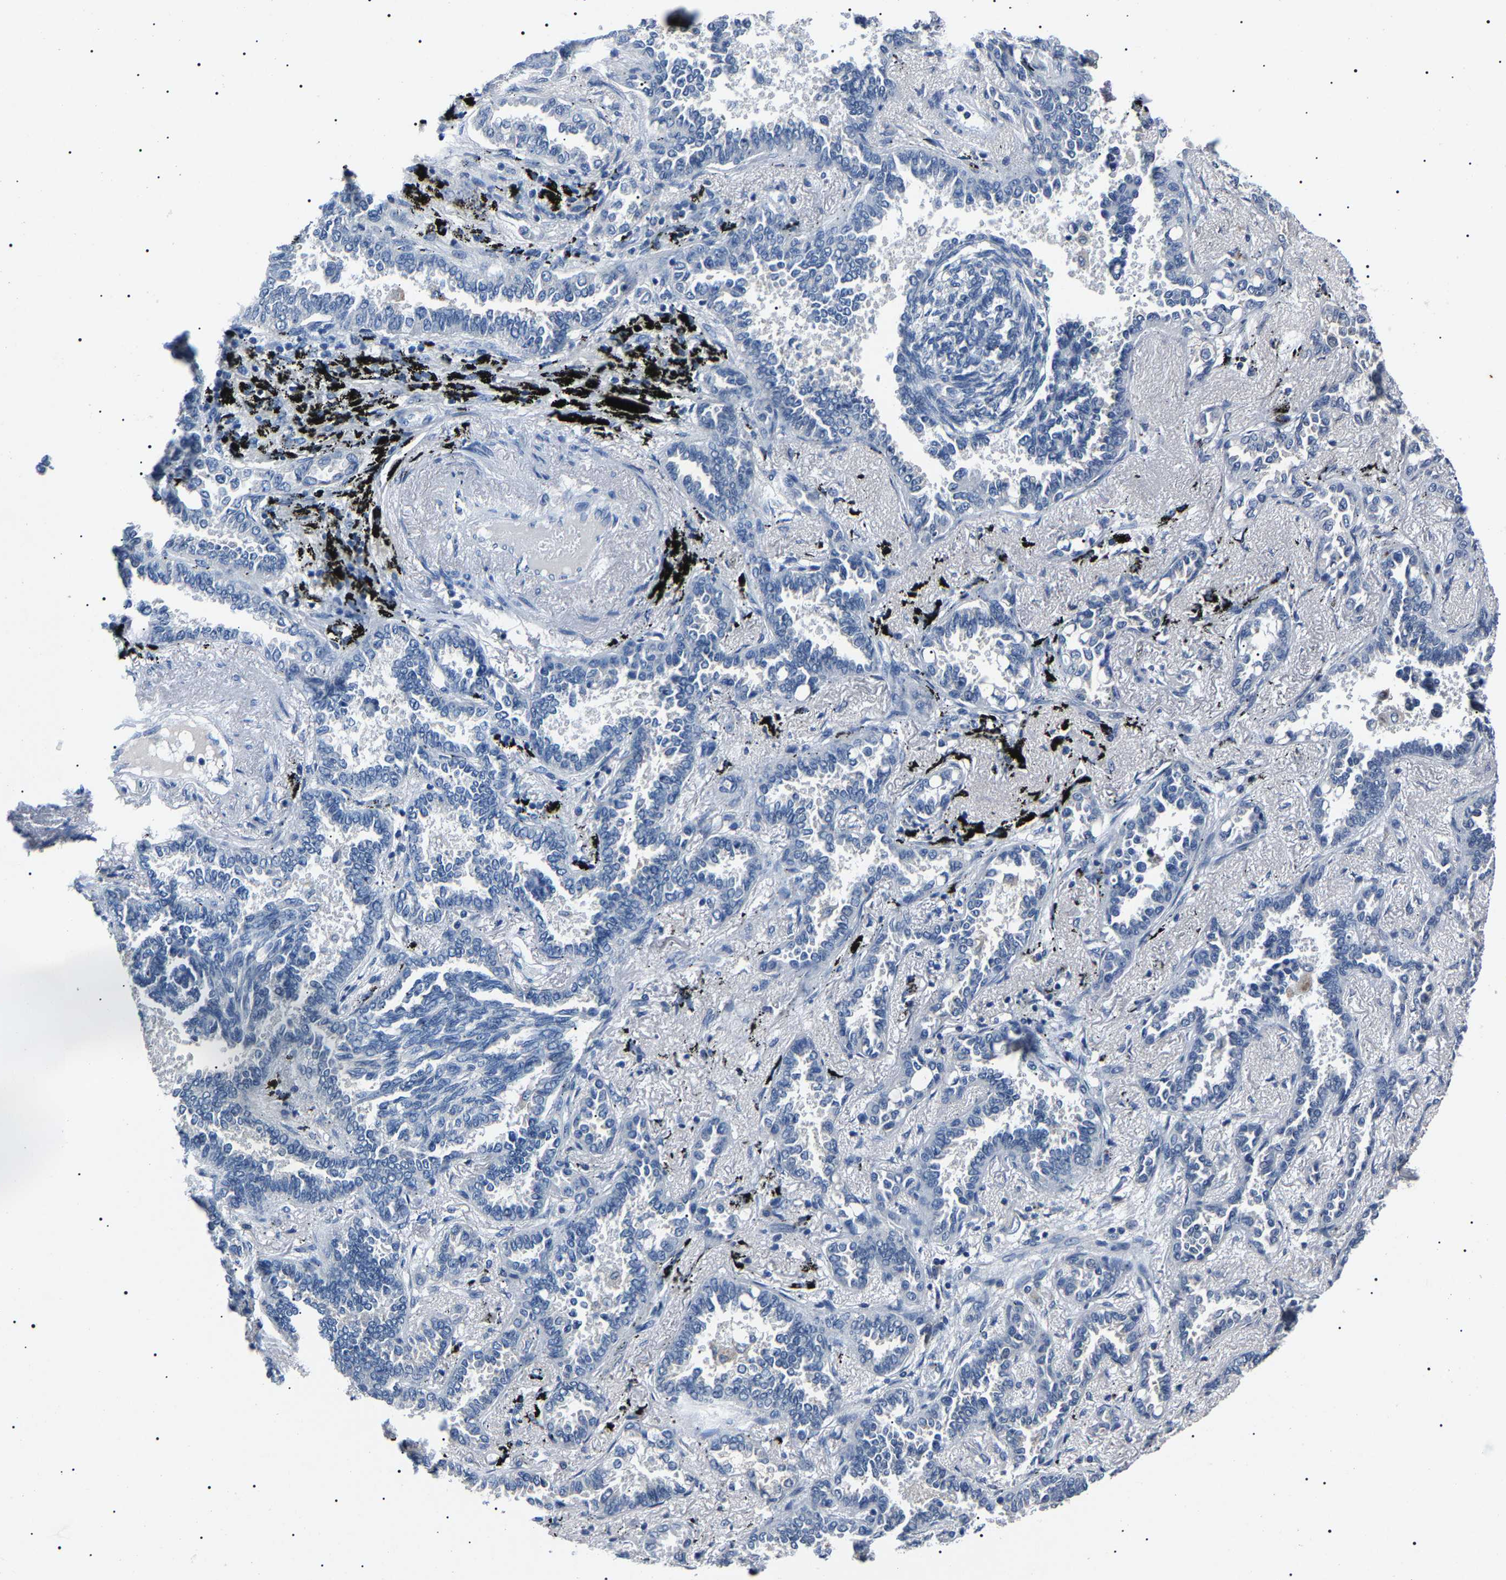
{"staining": {"intensity": "negative", "quantity": "none", "location": "none"}, "tissue": "lung cancer", "cell_type": "Tumor cells", "image_type": "cancer", "snomed": [{"axis": "morphology", "description": "Adenocarcinoma, NOS"}, {"axis": "topography", "description": "Lung"}], "caption": "This is an IHC histopathology image of human lung cancer. There is no staining in tumor cells.", "gene": "KLK15", "patient": {"sex": "male", "age": 59}}